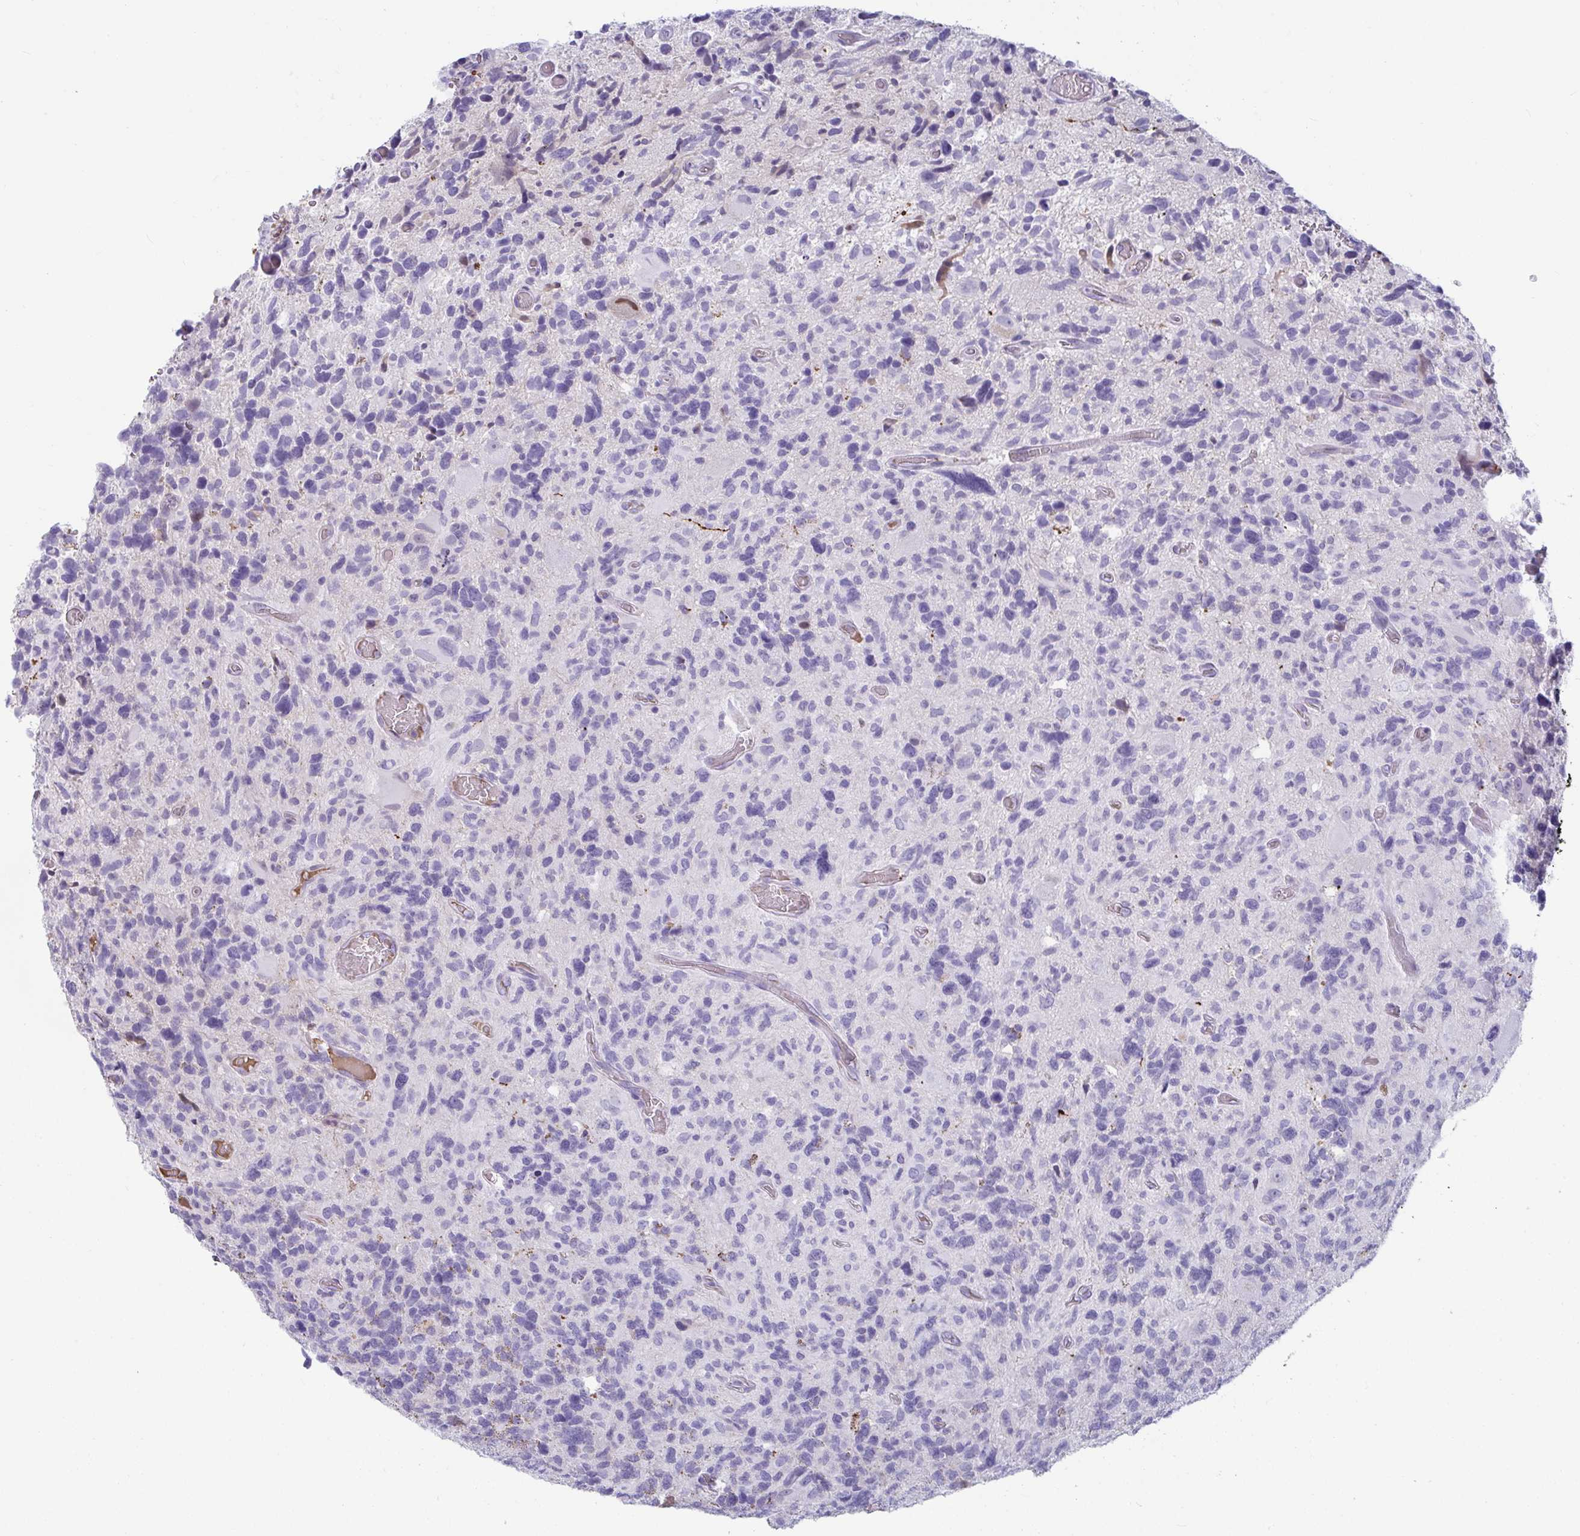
{"staining": {"intensity": "negative", "quantity": "none", "location": "none"}, "tissue": "glioma", "cell_type": "Tumor cells", "image_type": "cancer", "snomed": [{"axis": "morphology", "description": "Glioma, malignant, High grade"}, {"axis": "topography", "description": "Brain"}], "caption": "Tumor cells are negative for protein expression in human malignant glioma (high-grade). (Stains: DAB IHC with hematoxylin counter stain, Microscopy: brightfield microscopy at high magnification).", "gene": "NPY", "patient": {"sex": "male", "age": 49}}